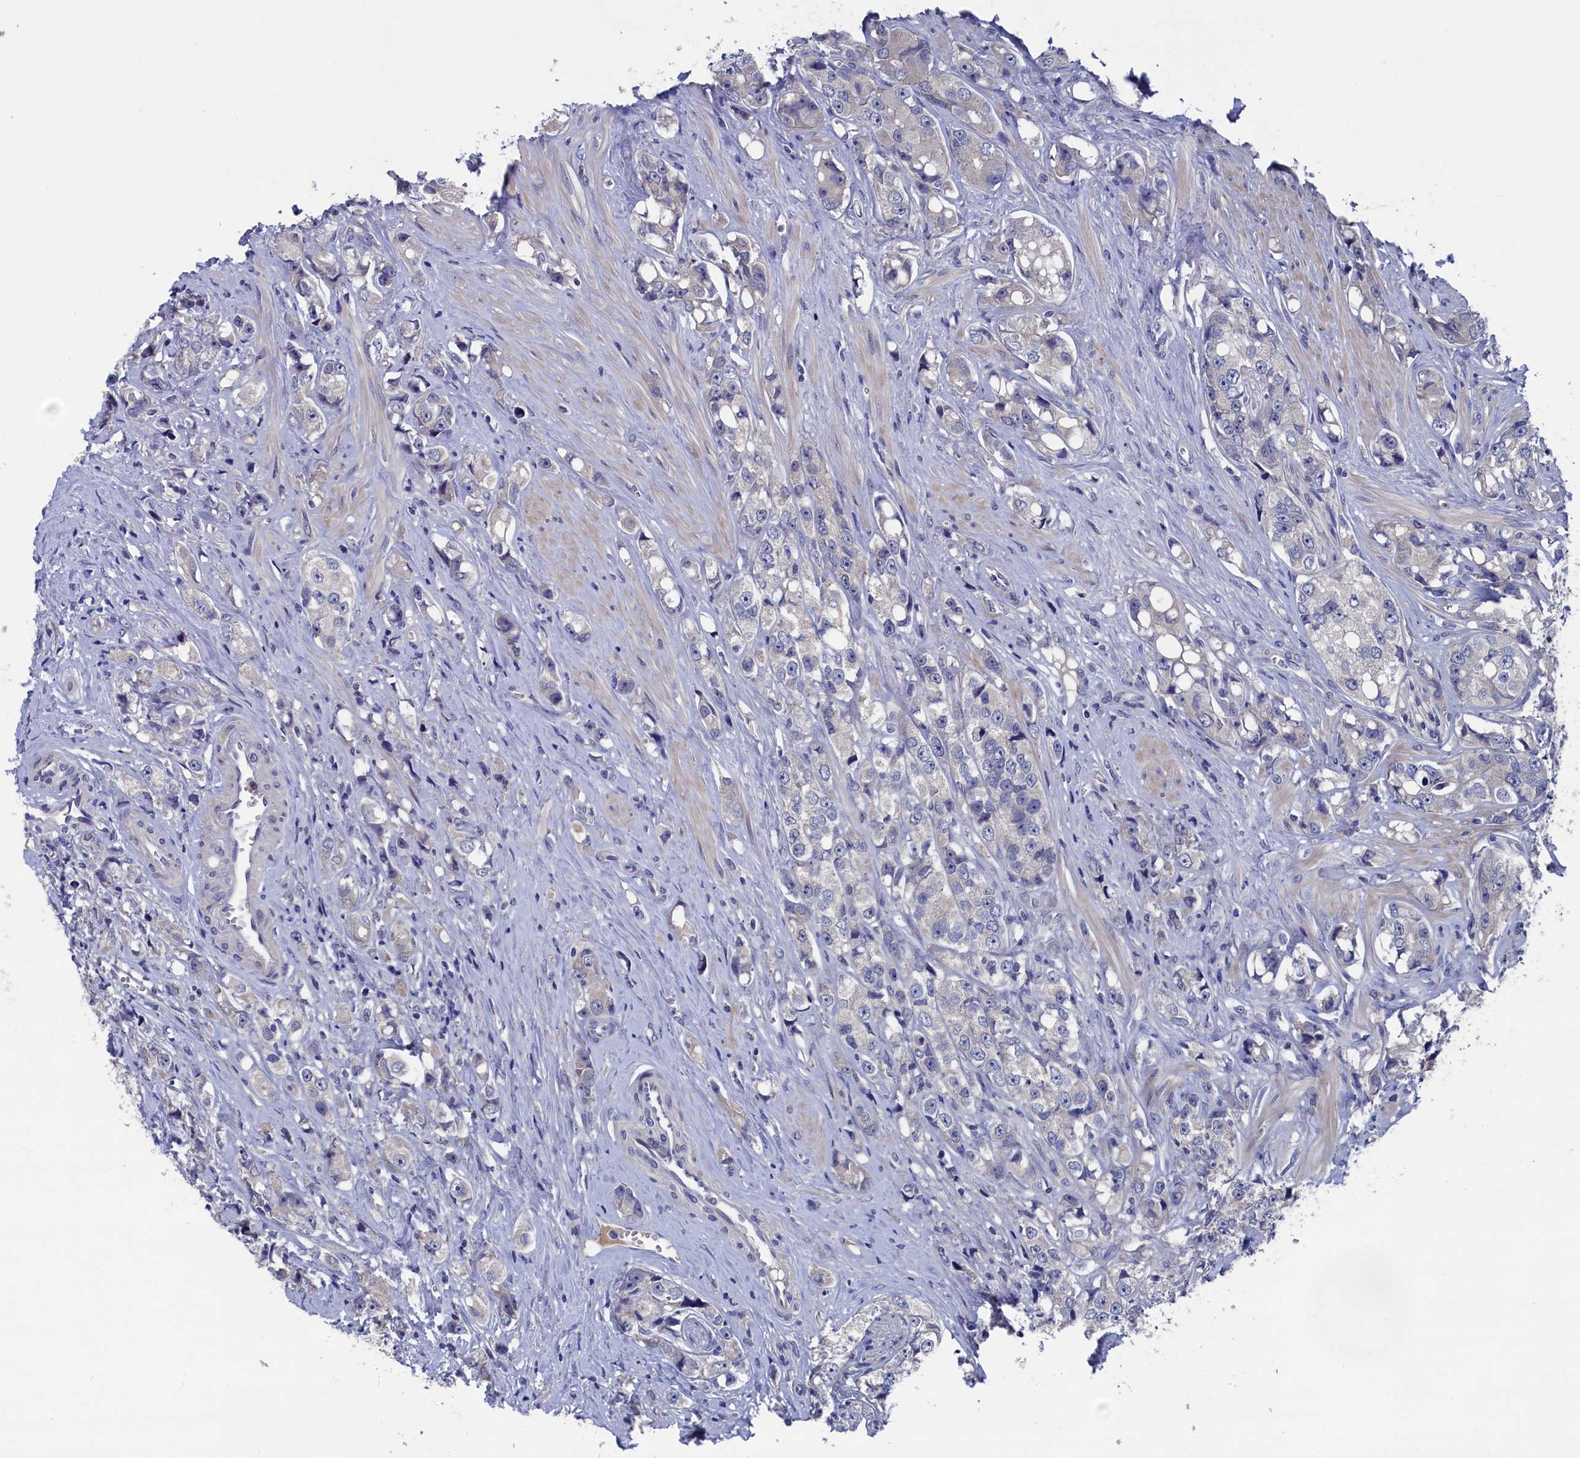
{"staining": {"intensity": "negative", "quantity": "none", "location": "none"}, "tissue": "prostate cancer", "cell_type": "Tumor cells", "image_type": "cancer", "snomed": [{"axis": "morphology", "description": "Adenocarcinoma, High grade"}, {"axis": "topography", "description": "Prostate"}], "caption": "There is no significant expression in tumor cells of prostate high-grade adenocarcinoma.", "gene": "SPATA13", "patient": {"sex": "male", "age": 74}}